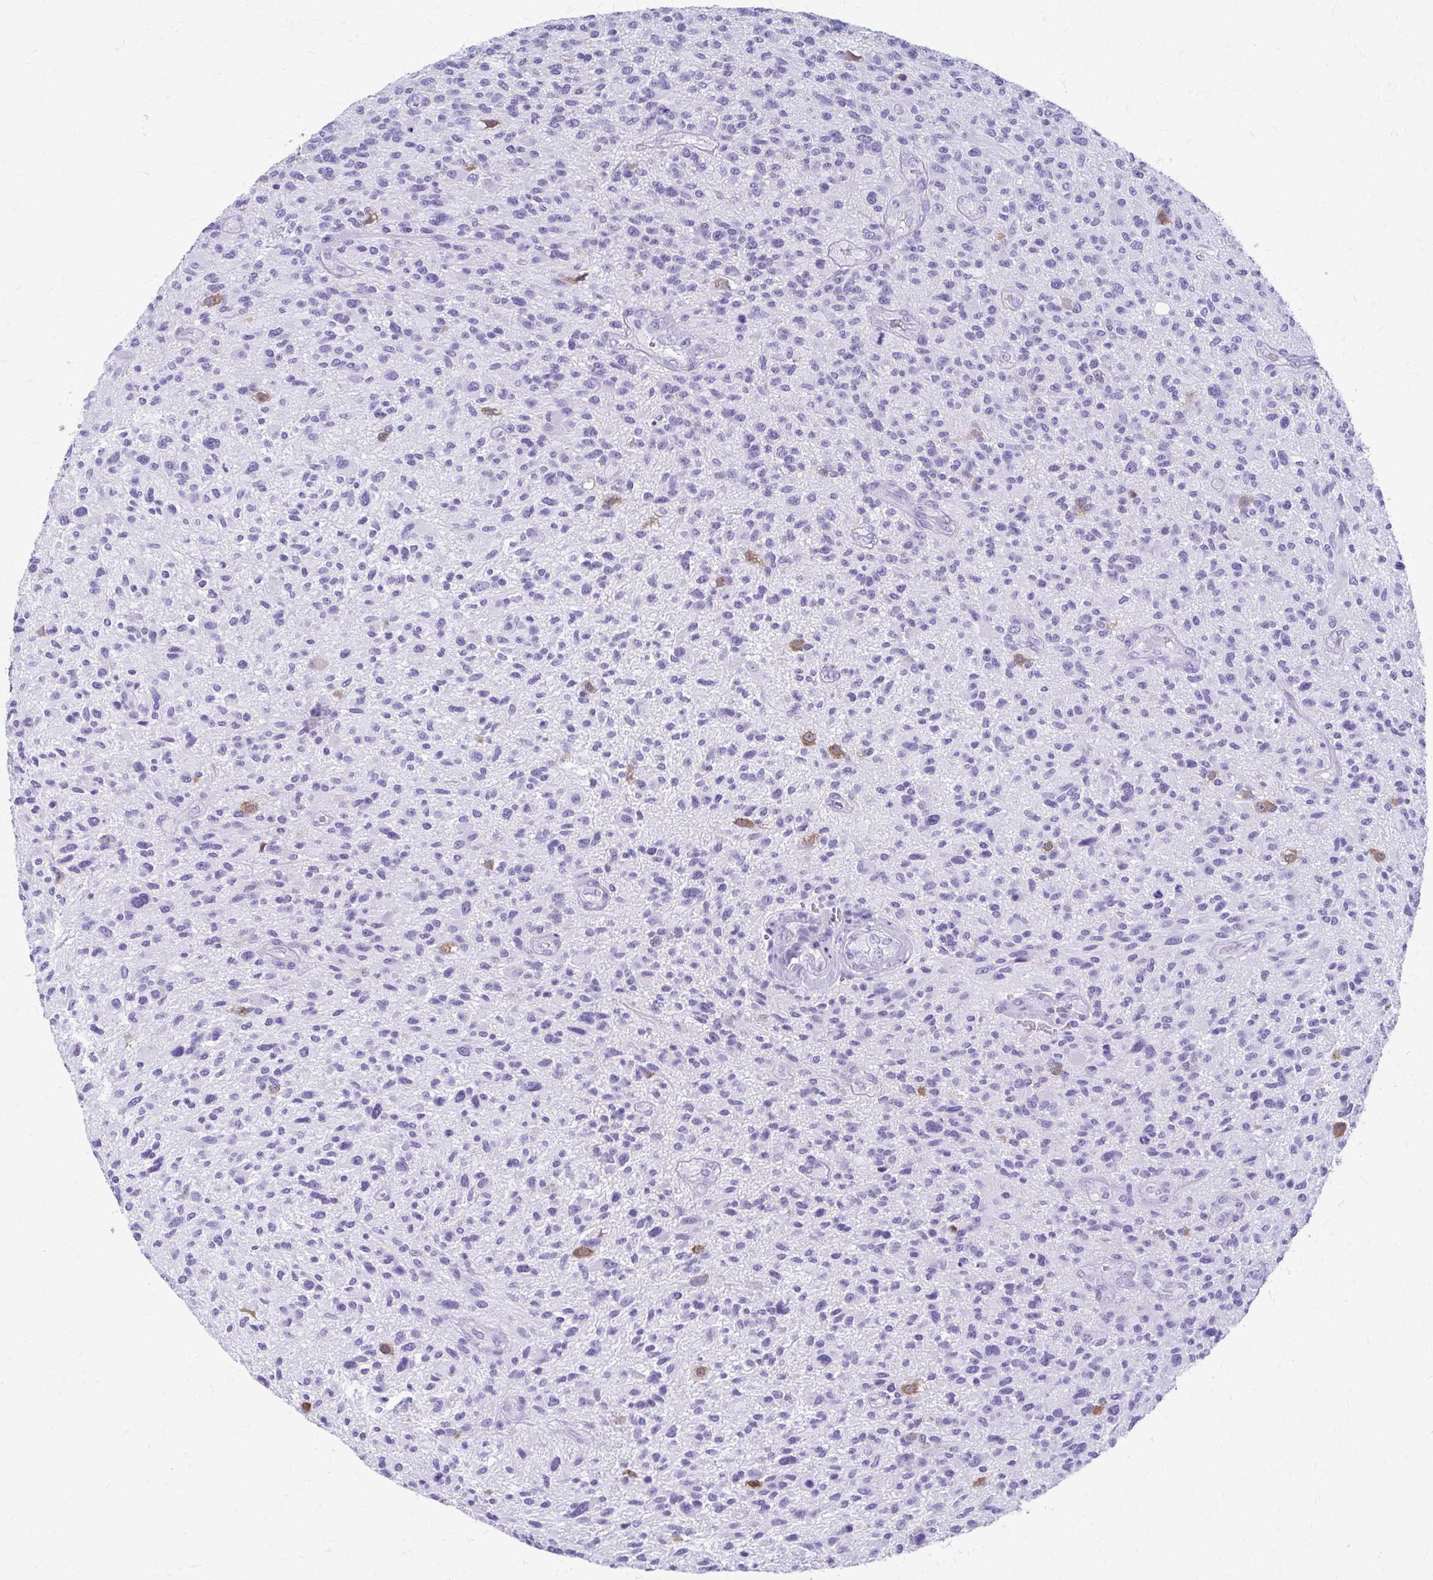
{"staining": {"intensity": "negative", "quantity": "none", "location": "none"}, "tissue": "glioma", "cell_type": "Tumor cells", "image_type": "cancer", "snomed": [{"axis": "morphology", "description": "Glioma, malignant, High grade"}, {"axis": "topography", "description": "Brain"}], "caption": "Immunohistochemistry (IHC) of high-grade glioma (malignant) displays no staining in tumor cells.", "gene": "CELF5", "patient": {"sex": "male", "age": 47}}